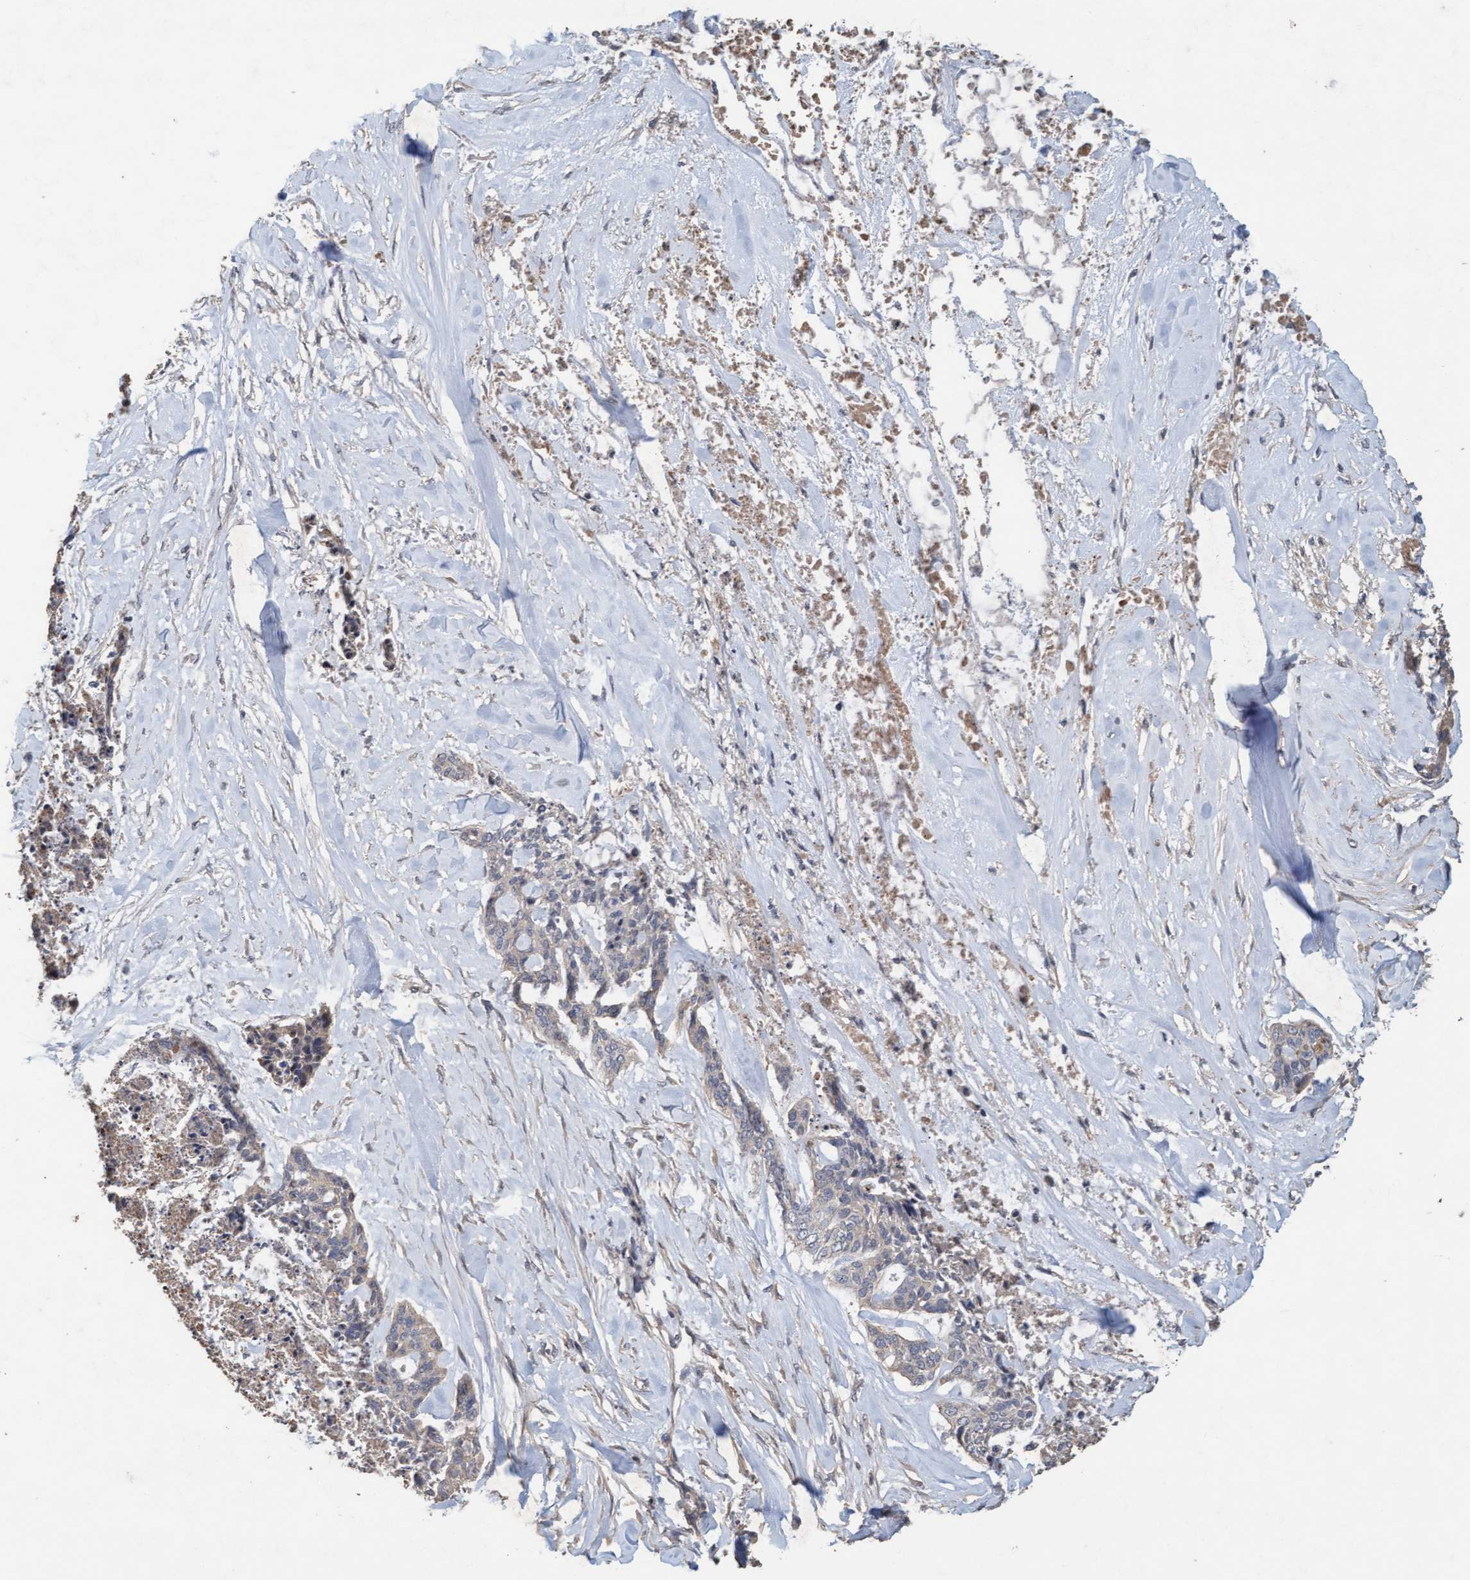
{"staining": {"intensity": "negative", "quantity": "none", "location": "none"}, "tissue": "skin cancer", "cell_type": "Tumor cells", "image_type": "cancer", "snomed": [{"axis": "morphology", "description": "Basal cell carcinoma"}, {"axis": "topography", "description": "Skin"}], "caption": "Histopathology image shows no protein positivity in tumor cells of basal cell carcinoma (skin) tissue. Brightfield microscopy of immunohistochemistry stained with DAB (3,3'-diaminobenzidine) (brown) and hematoxylin (blue), captured at high magnification.", "gene": "LONRF1", "patient": {"sex": "female", "age": 64}}